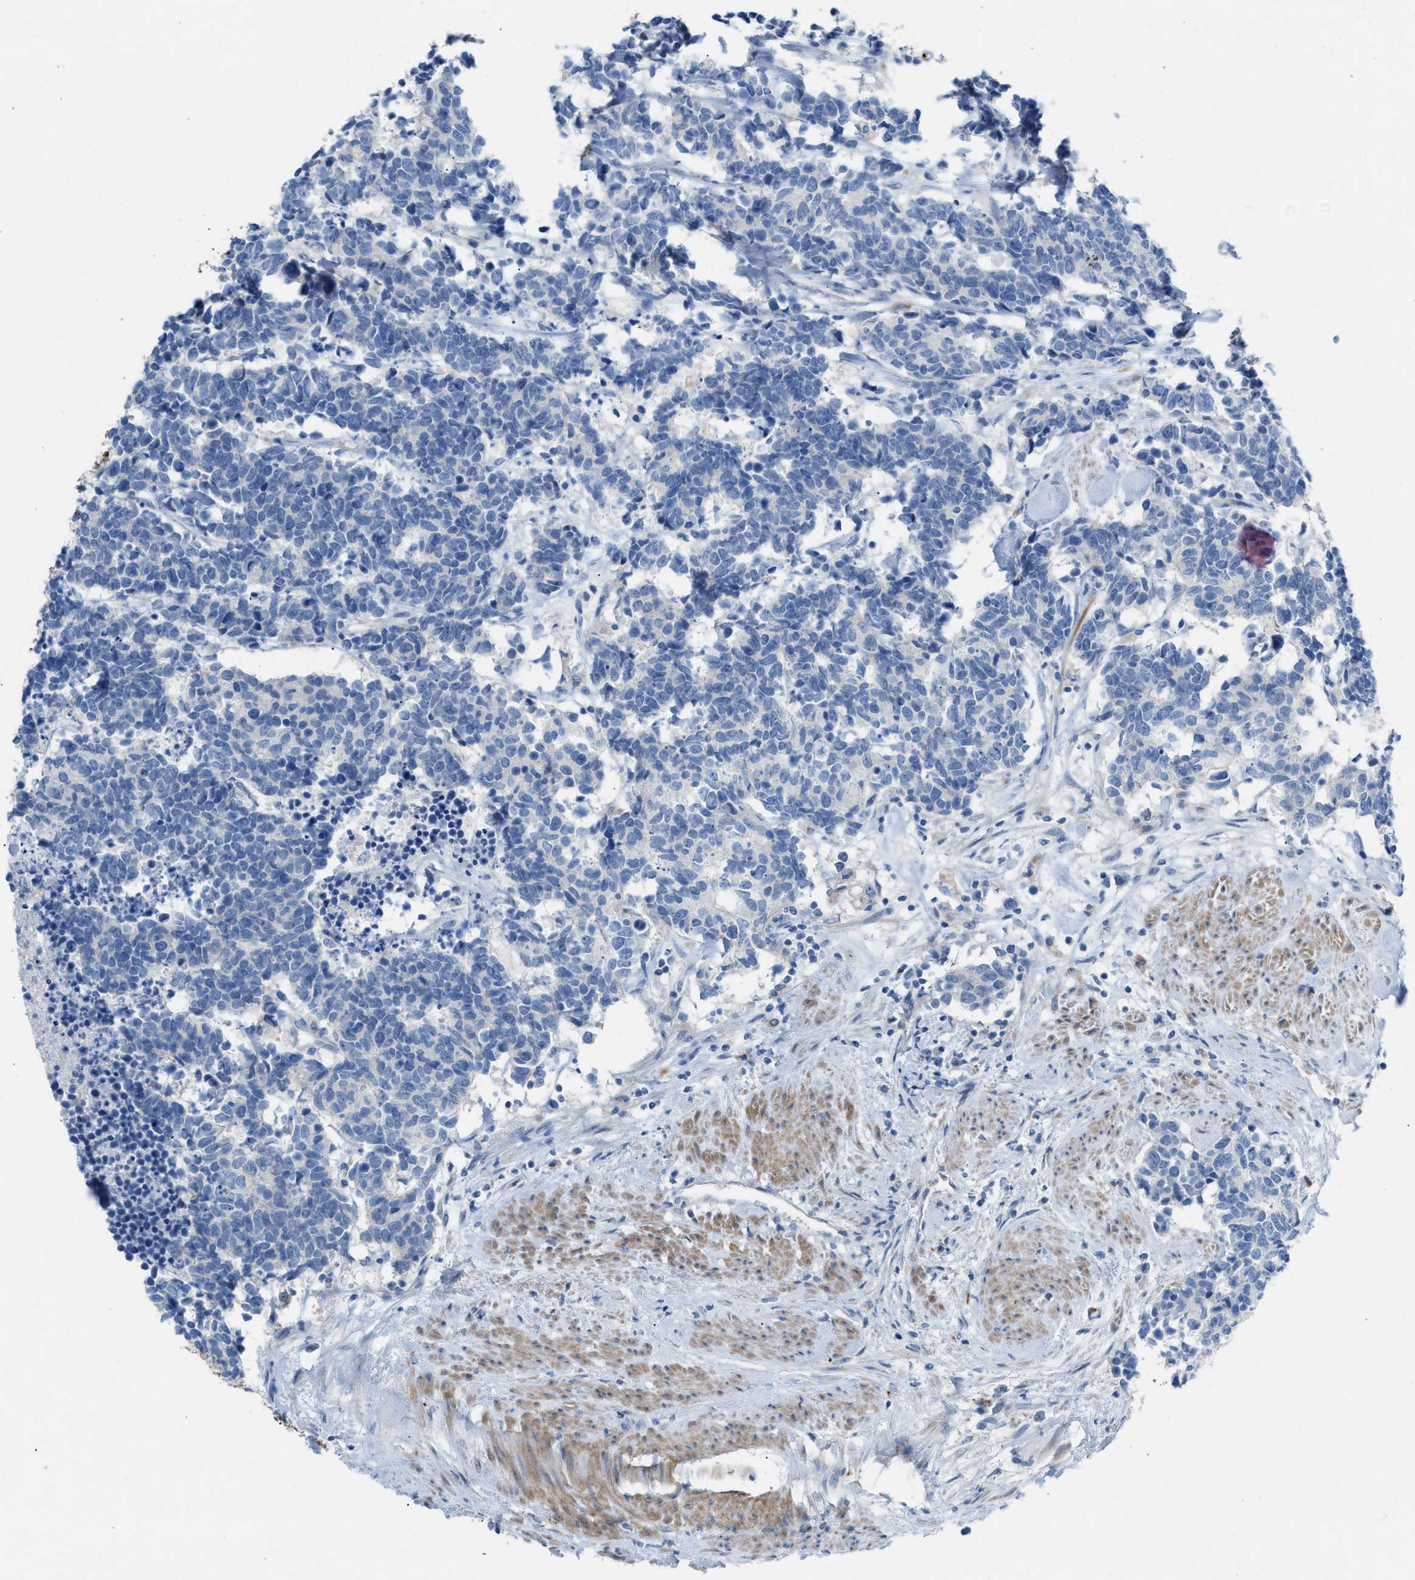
{"staining": {"intensity": "negative", "quantity": "none", "location": "none"}, "tissue": "carcinoid", "cell_type": "Tumor cells", "image_type": "cancer", "snomed": [{"axis": "morphology", "description": "Carcinoma, NOS"}, {"axis": "morphology", "description": "Carcinoid, malignant, NOS"}, {"axis": "topography", "description": "Urinary bladder"}], "caption": "This is a photomicrograph of immunohistochemistry staining of carcinoid, which shows no expression in tumor cells.", "gene": "ASPA", "patient": {"sex": "male", "age": 57}}